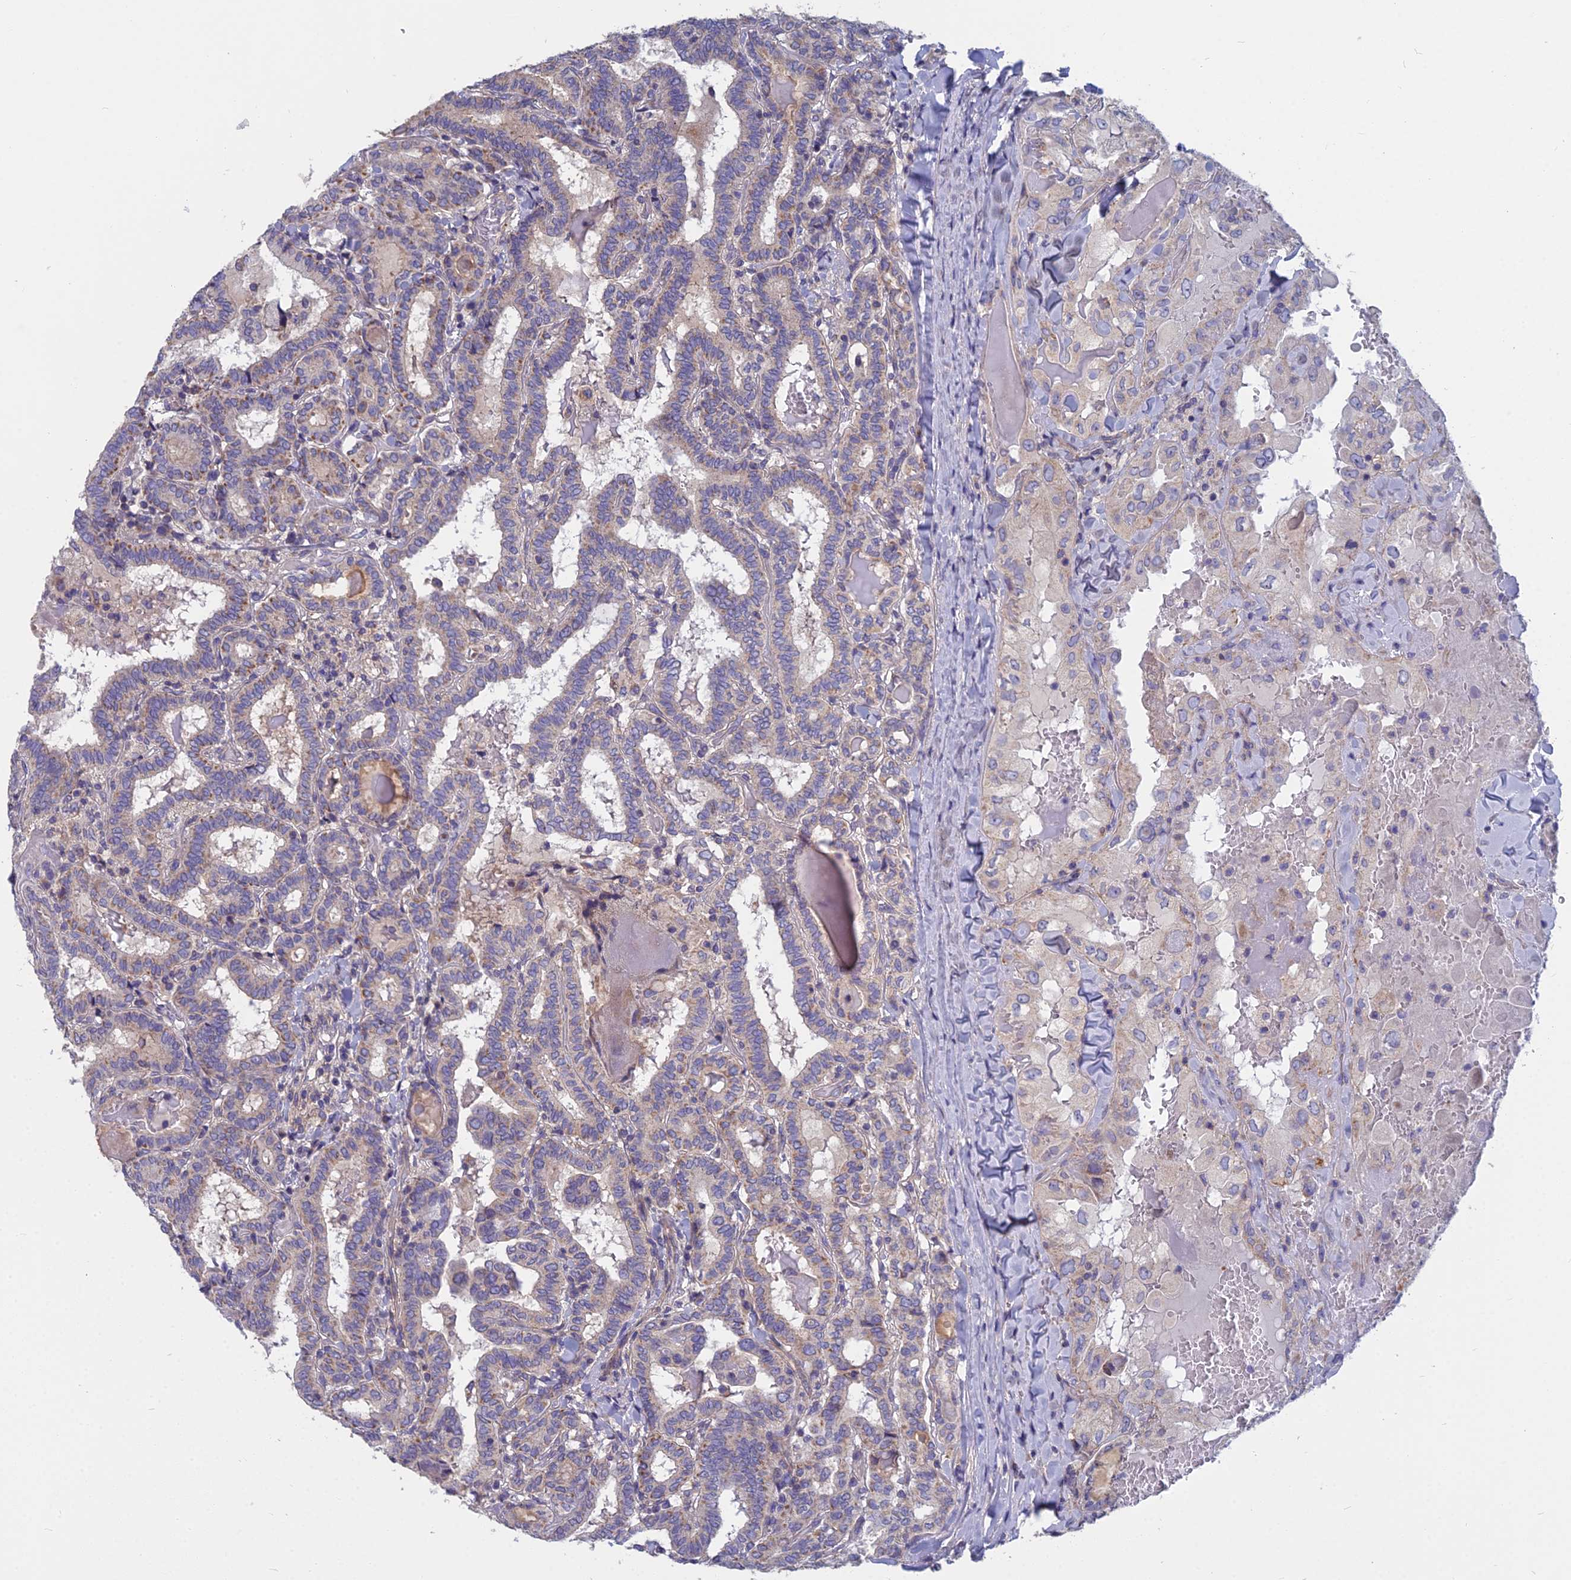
{"staining": {"intensity": "weak", "quantity": "<25%", "location": "cytoplasmic/membranous"}, "tissue": "thyroid cancer", "cell_type": "Tumor cells", "image_type": "cancer", "snomed": [{"axis": "morphology", "description": "Papillary adenocarcinoma, NOS"}, {"axis": "topography", "description": "Thyroid gland"}], "caption": "High magnification brightfield microscopy of papillary adenocarcinoma (thyroid) stained with DAB (brown) and counterstained with hematoxylin (blue): tumor cells show no significant positivity. The staining was performed using DAB (3,3'-diaminobenzidine) to visualize the protein expression in brown, while the nuclei were stained in blue with hematoxylin (Magnification: 20x).", "gene": "COX20", "patient": {"sex": "female", "age": 72}}